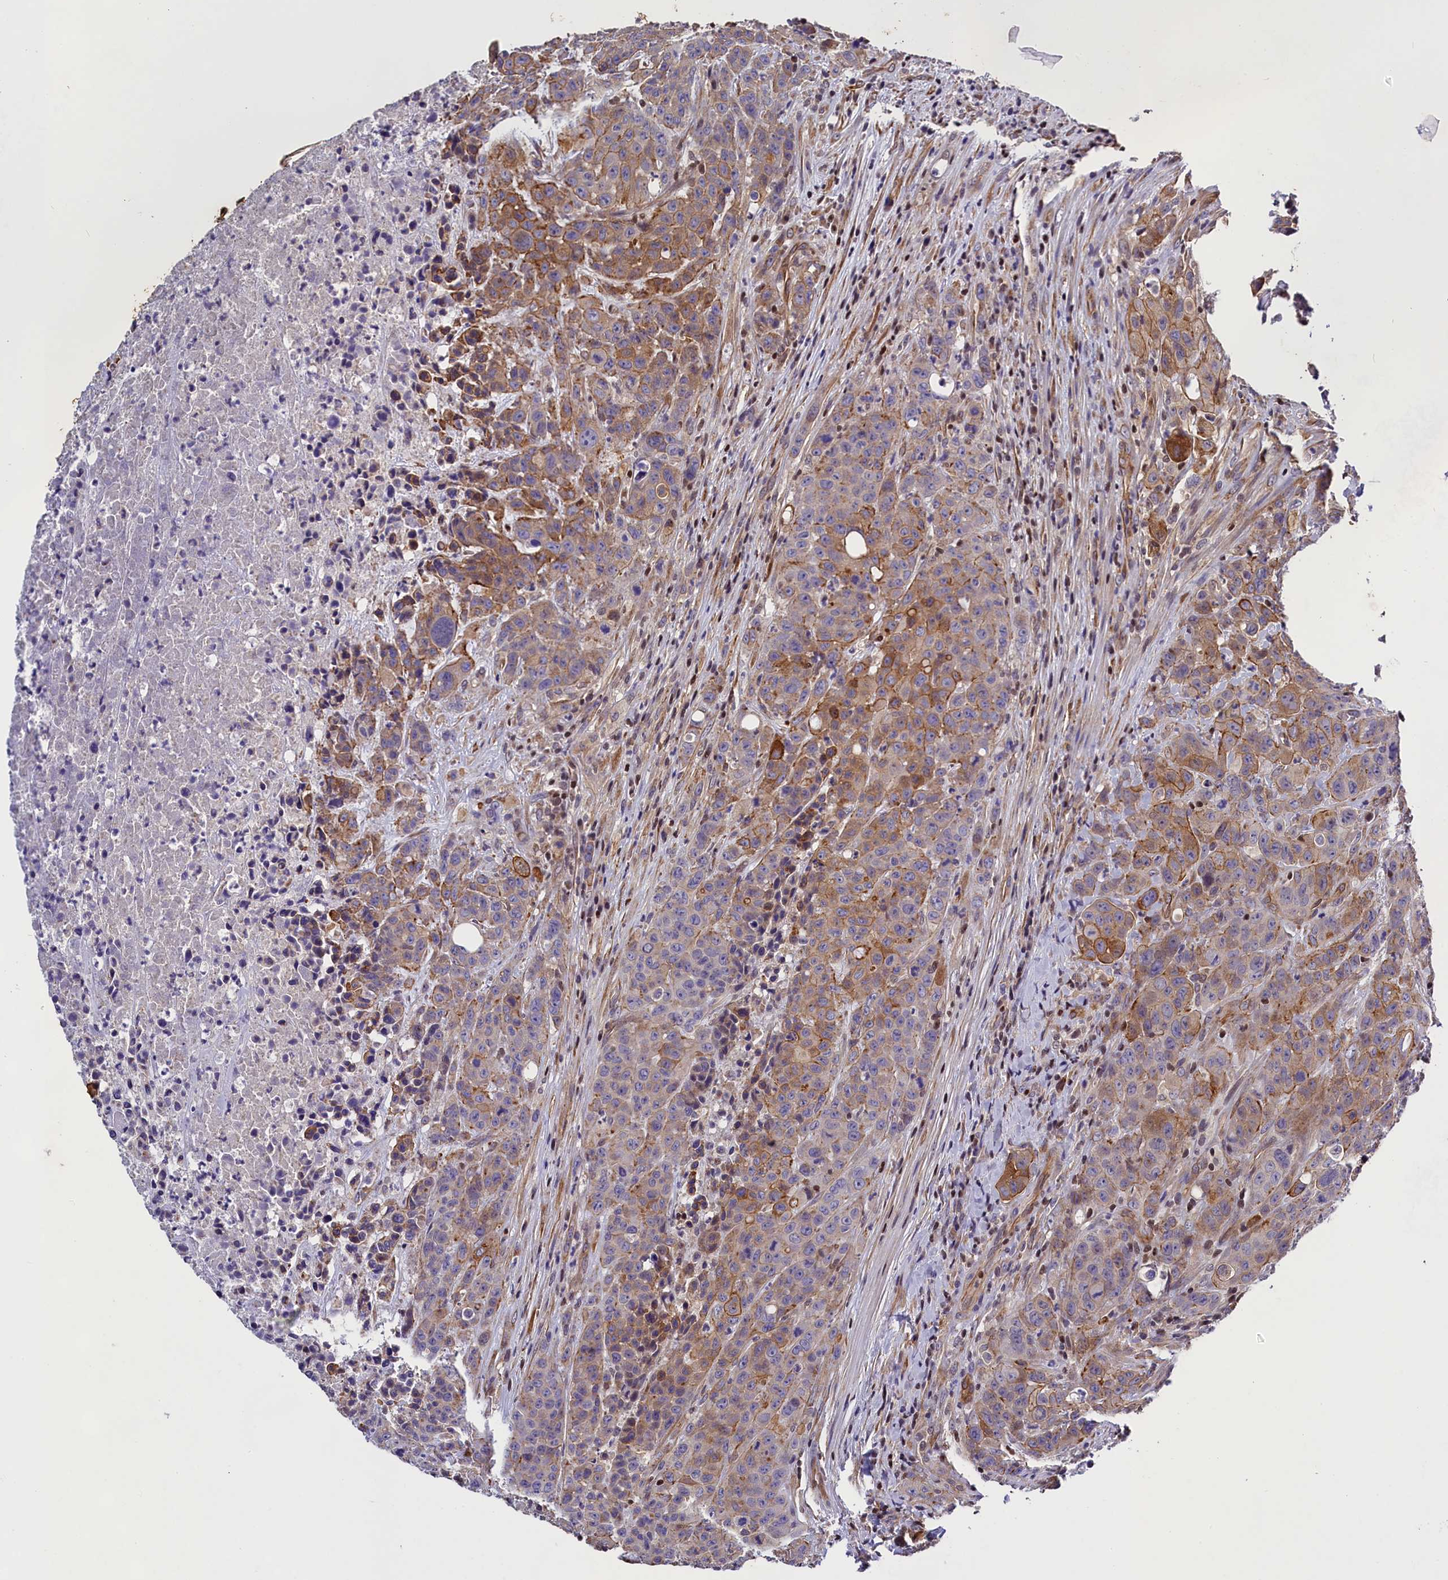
{"staining": {"intensity": "moderate", "quantity": "25%-75%", "location": "cytoplasmic/membranous"}, "tissue": "colorectal cancer", "cell_type": "Tumor cells", "image_type": "cancer", "snomed": [{"axis": "morphology", "description": "Adenocarcinoma, NOS"}, {"axis": "topography", "description": "Colon"}], "caption": "Immunohistochemical staining of human colorectal cancer demonstrates moderate cytoplasmic/membranous protein positivity in about 25%-75% of tumor cells. (DAB = brown stain, brightfield microscopy at high magnification).", "gene": "SP4", "patient": {"sex": "male", "age": 62}}